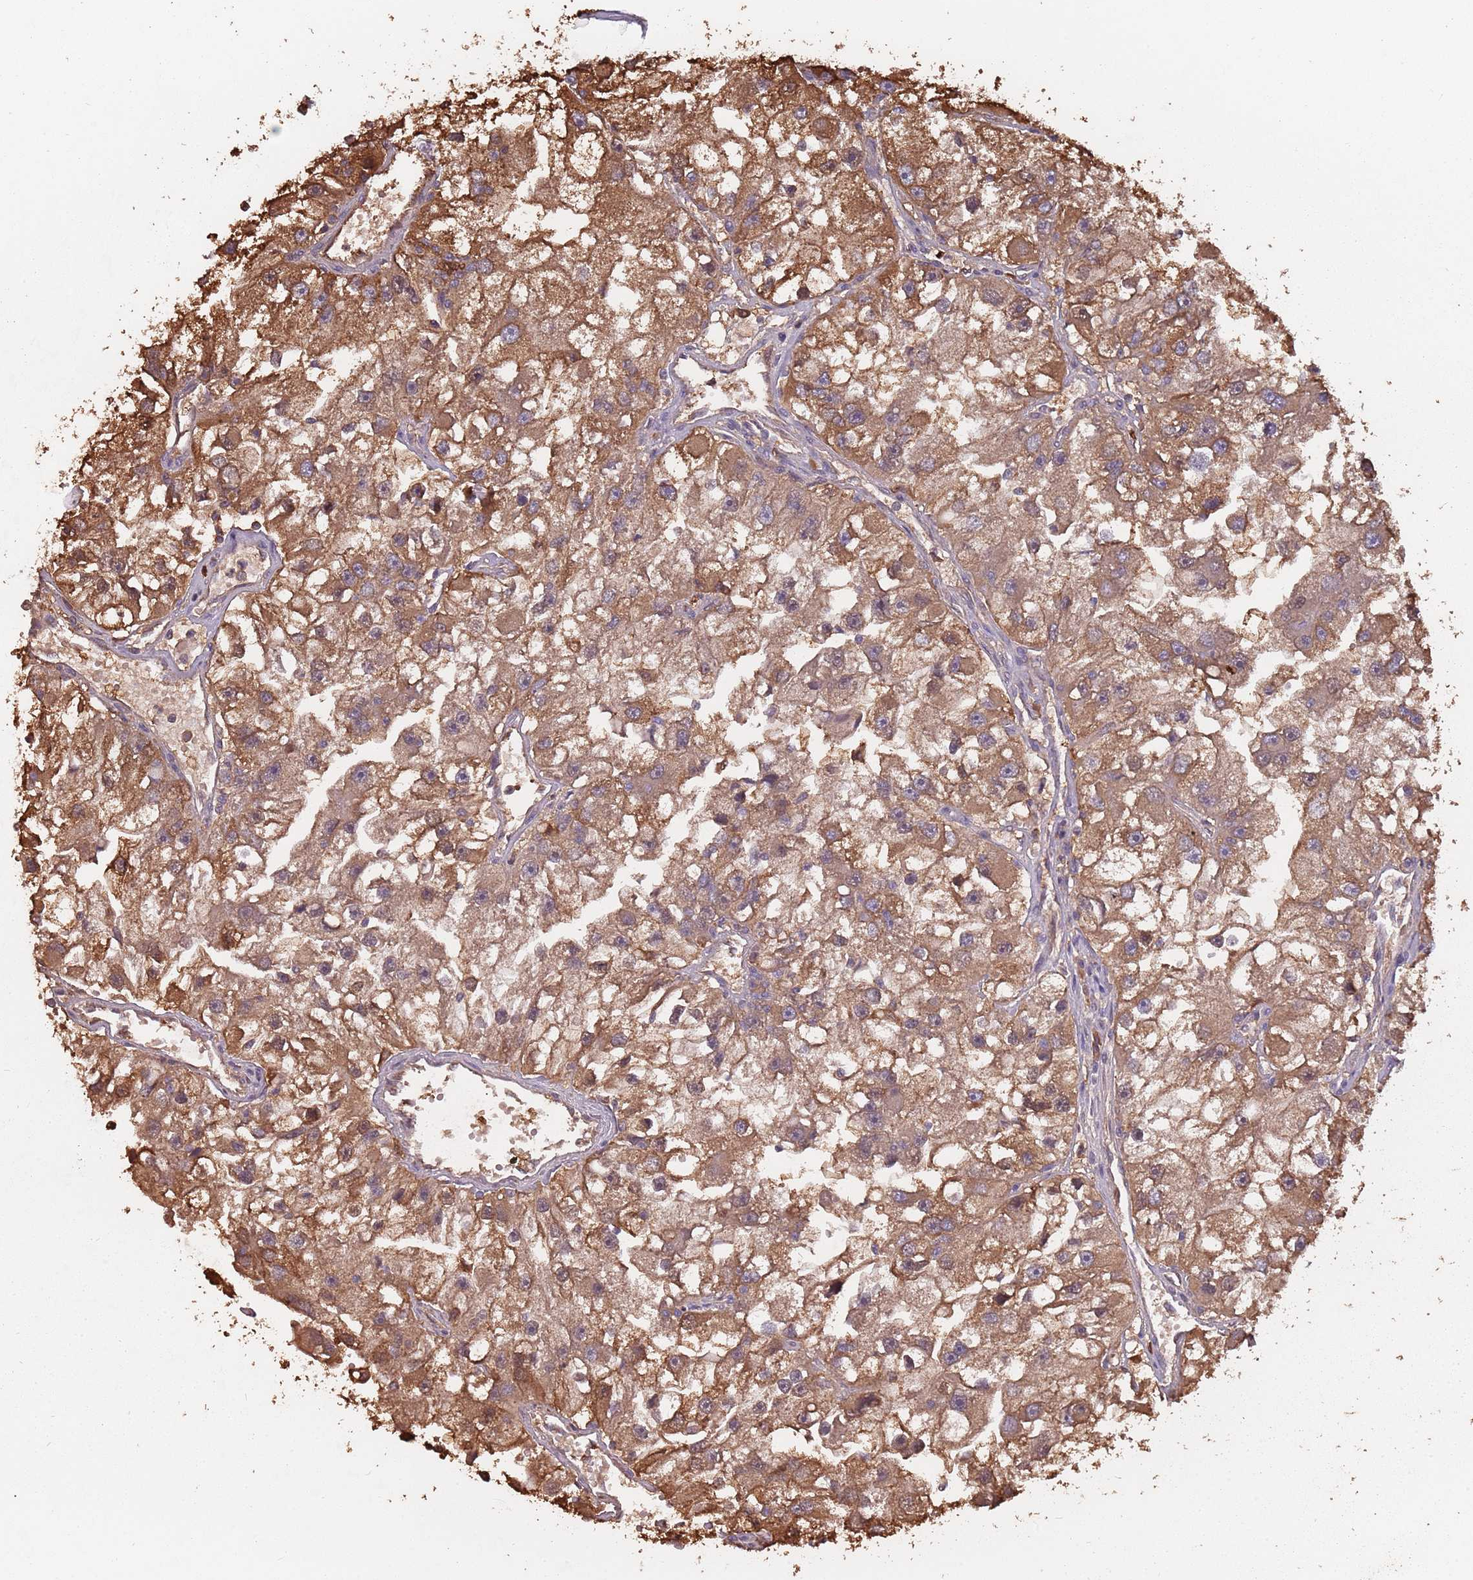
{"staining": {"intensity": "moderate", "quantity": ">75%", "location": "cytoplasmic/membranous"}, "tissue": "renal cancer", "cell_type": "Tumor cells", "image_type": "cancer", "snomed": [{"axis": "morphology", "description": "Adenocarcinoma, NOS"}, {"axis": "topography", "description": "Kidney"}], "caption": "Brown immunohistochemical staining in adenocarcinoma (renal) reveals moderate cytoplasmic/membranous positivity in about >75% of tumor cells.", "gene": "COG4", "patient": {"sex": "male", "age": 63}}